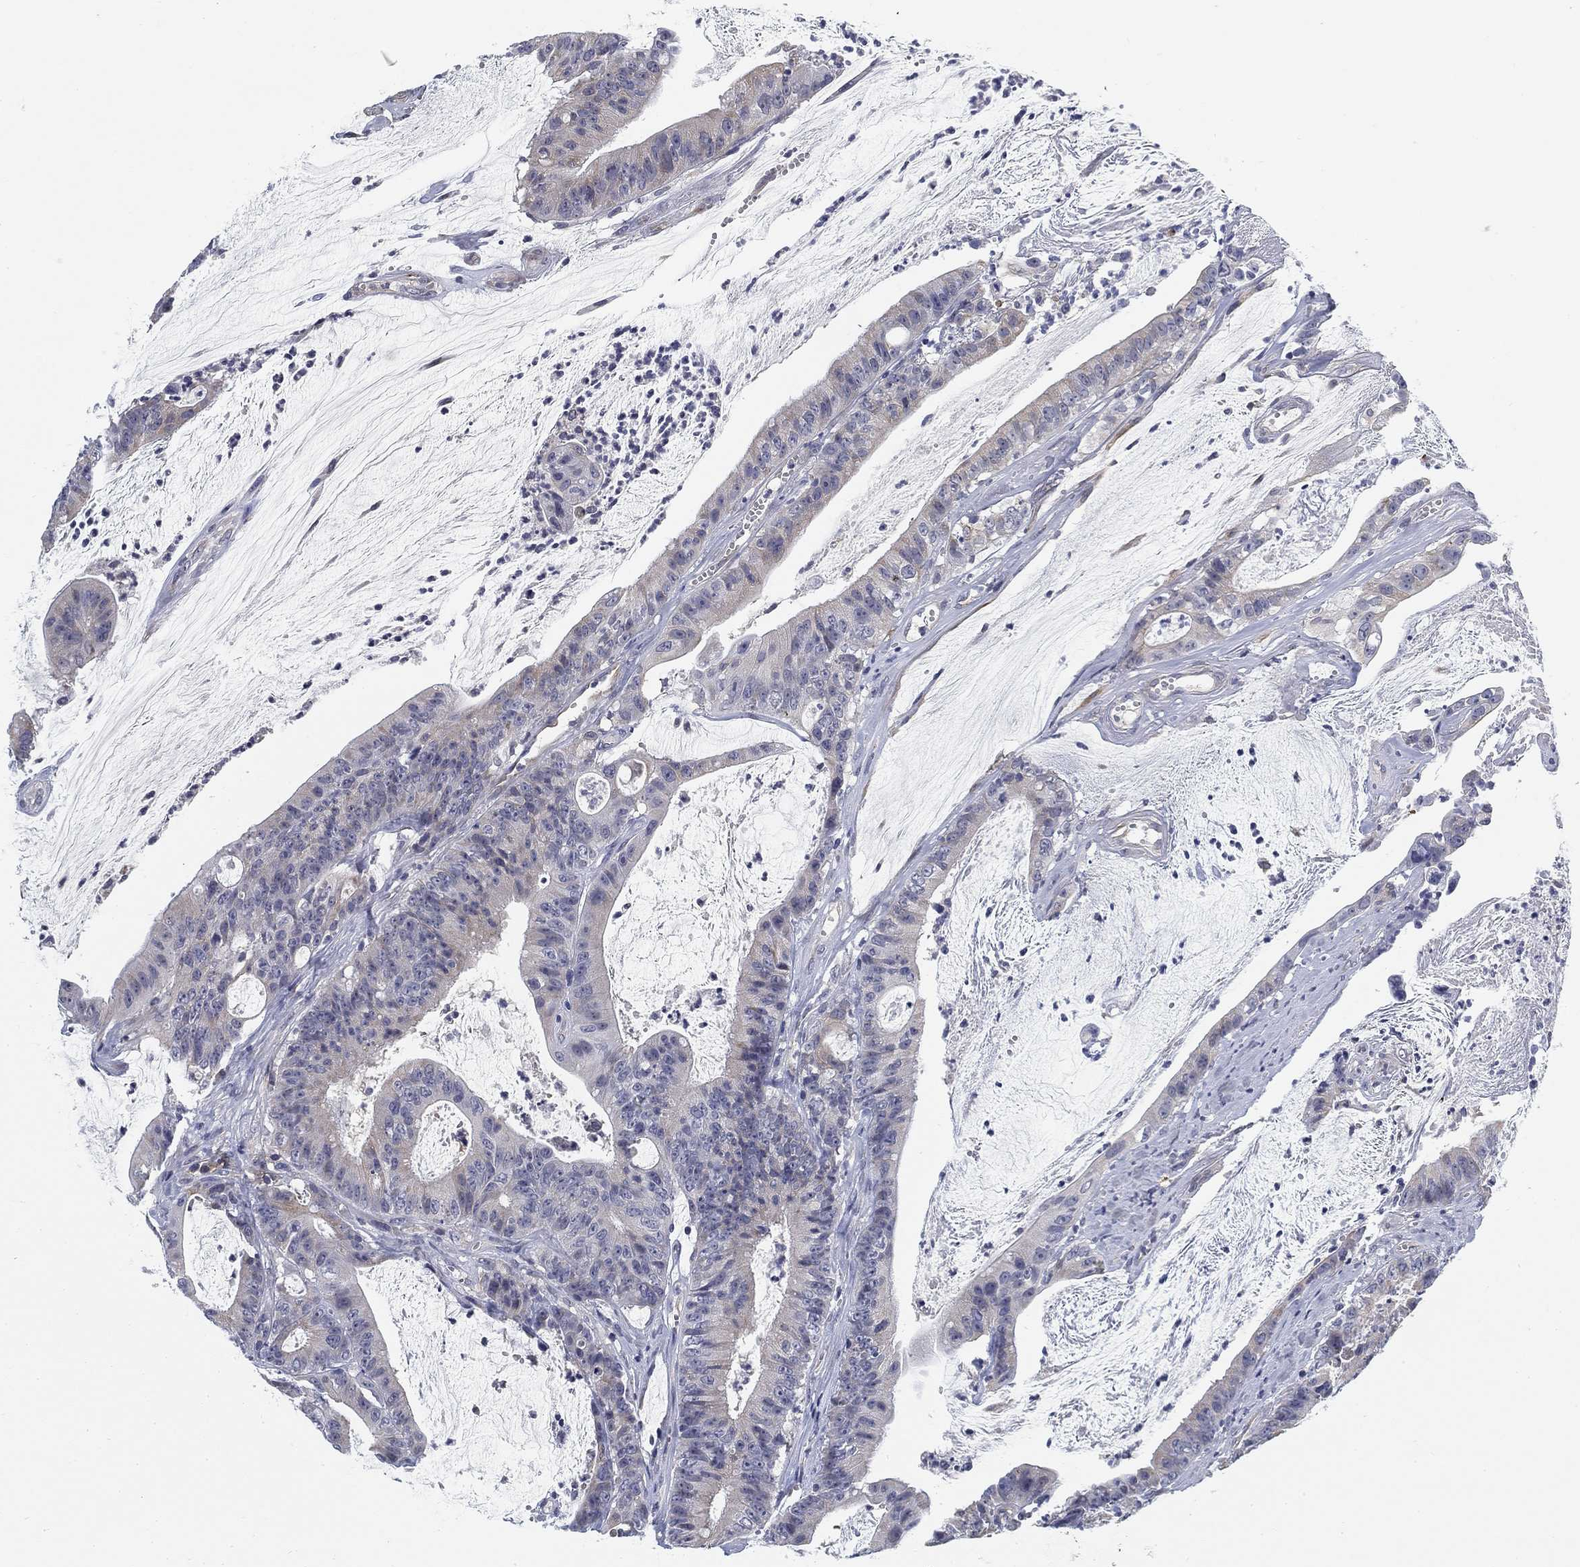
{"staining": {"intensity": "negative", "quantity": "none", "location": "none"}, "tissue": "colorectal cancer", "cell_type": "Tumor cells", "image_type": "cancer", "snomed": [{"axis": "morphology", "description": "Adenocarcinoma, NOS"}, {"axis": "topography", "description": "Colon"}], "caption": "Adenocarcinoma (colorectal) was stained to show a protein in brown. There is no significant positivity in tumor cells.", "gene": "SLC2A5", "patient": {"sex": "female", "age": 69}}